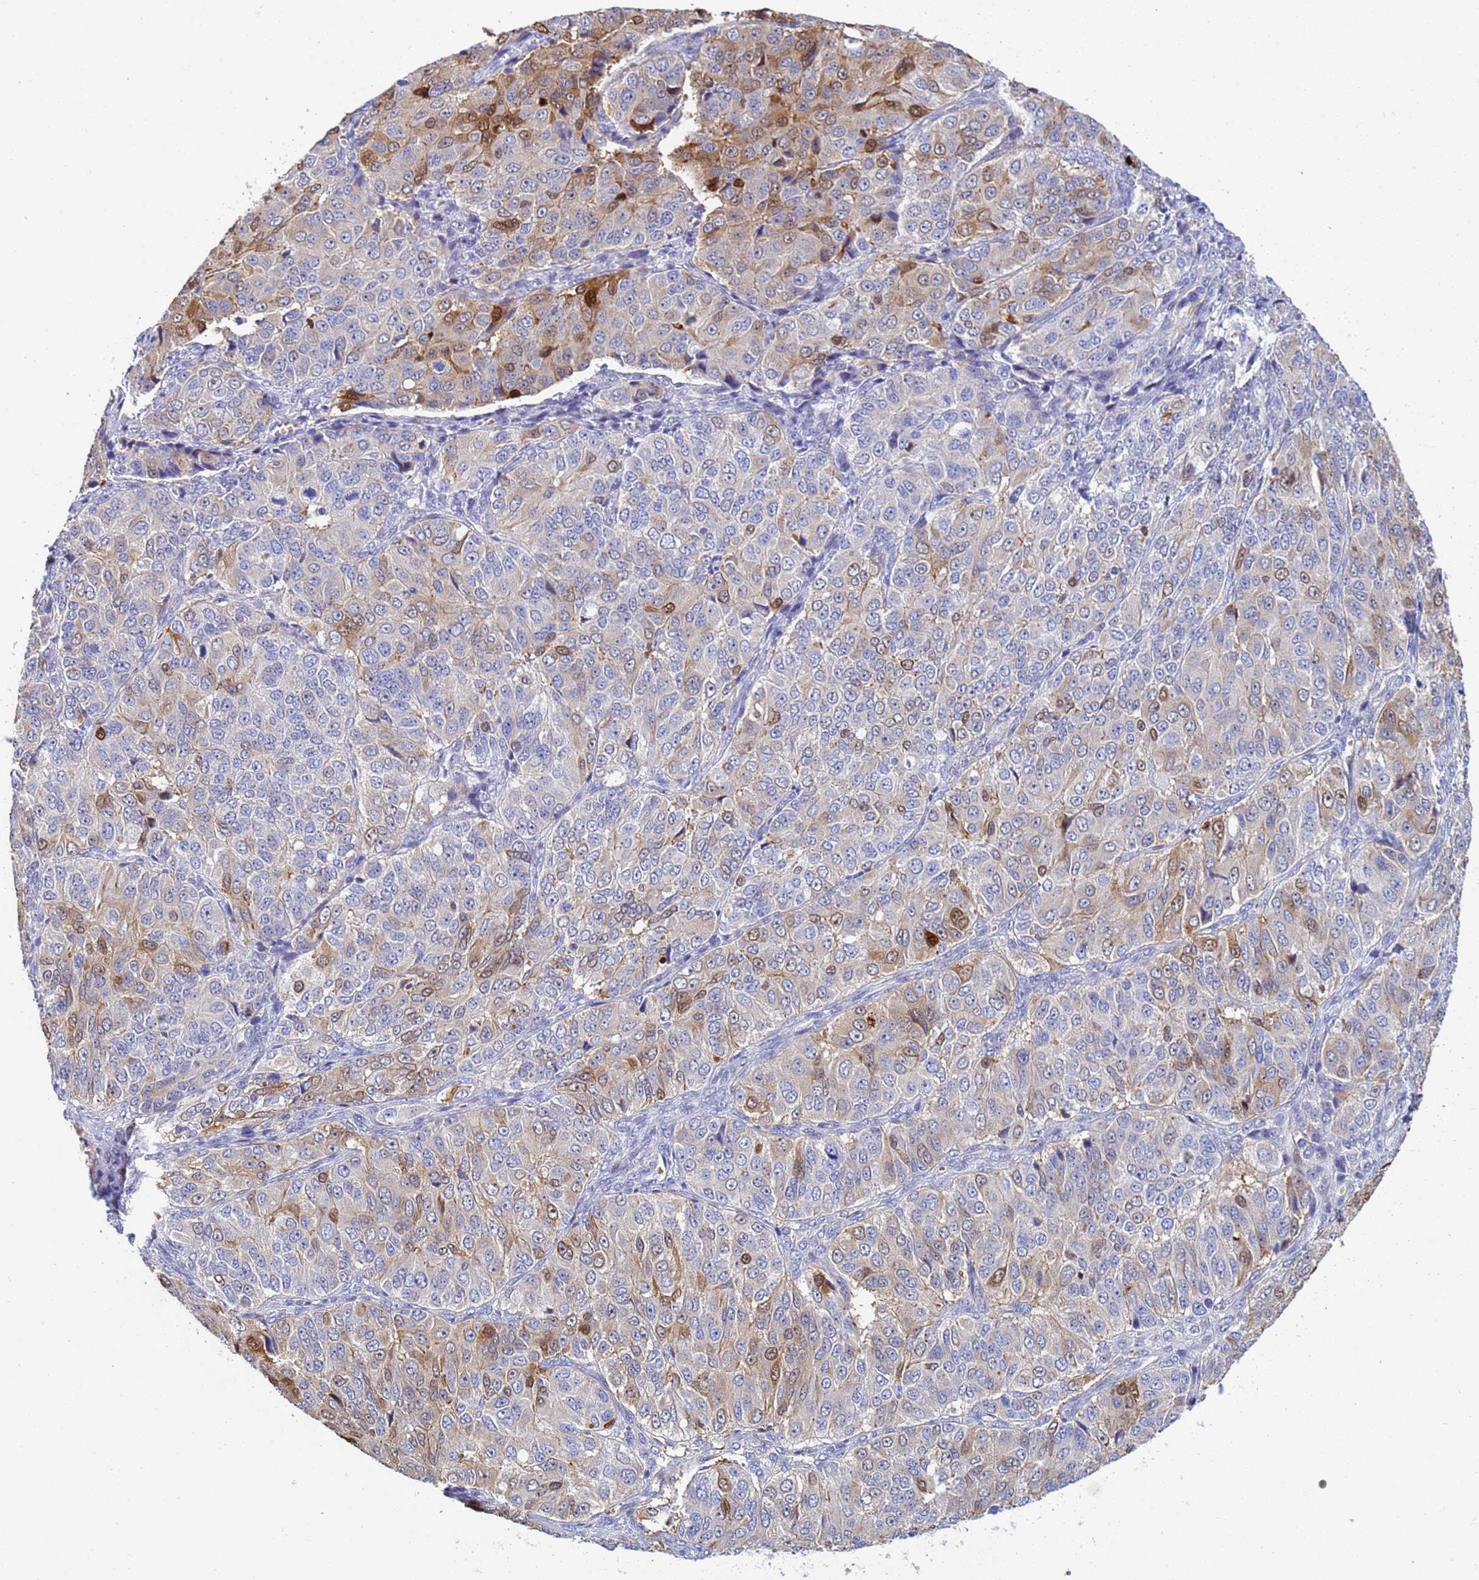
{"staining": {"intensity": "moderate", "quantity": "<25%", "location": "cytoplasmic/membranous,nuclear"}, "tissue": "ovarian cancer", "cell_type": "Tumor cells", "image_type": "cancer", "snomed": [{"axis": "morphology", "description": "Carcinoma, endometroid"}, {"axis": "topography", "description": "Ovary"}], "caption": "Immunohistochemistry (IHC) micrograph of human ovarian endometroid carcinoma stained for a protein (brown), which exhibits low levels of moderate cytoplasmic/membranous and nuclear positivity in approximately <25% of tumor cells.", "gene": "PPP6R1", "patient": {"sex": "female", "age": 51}}